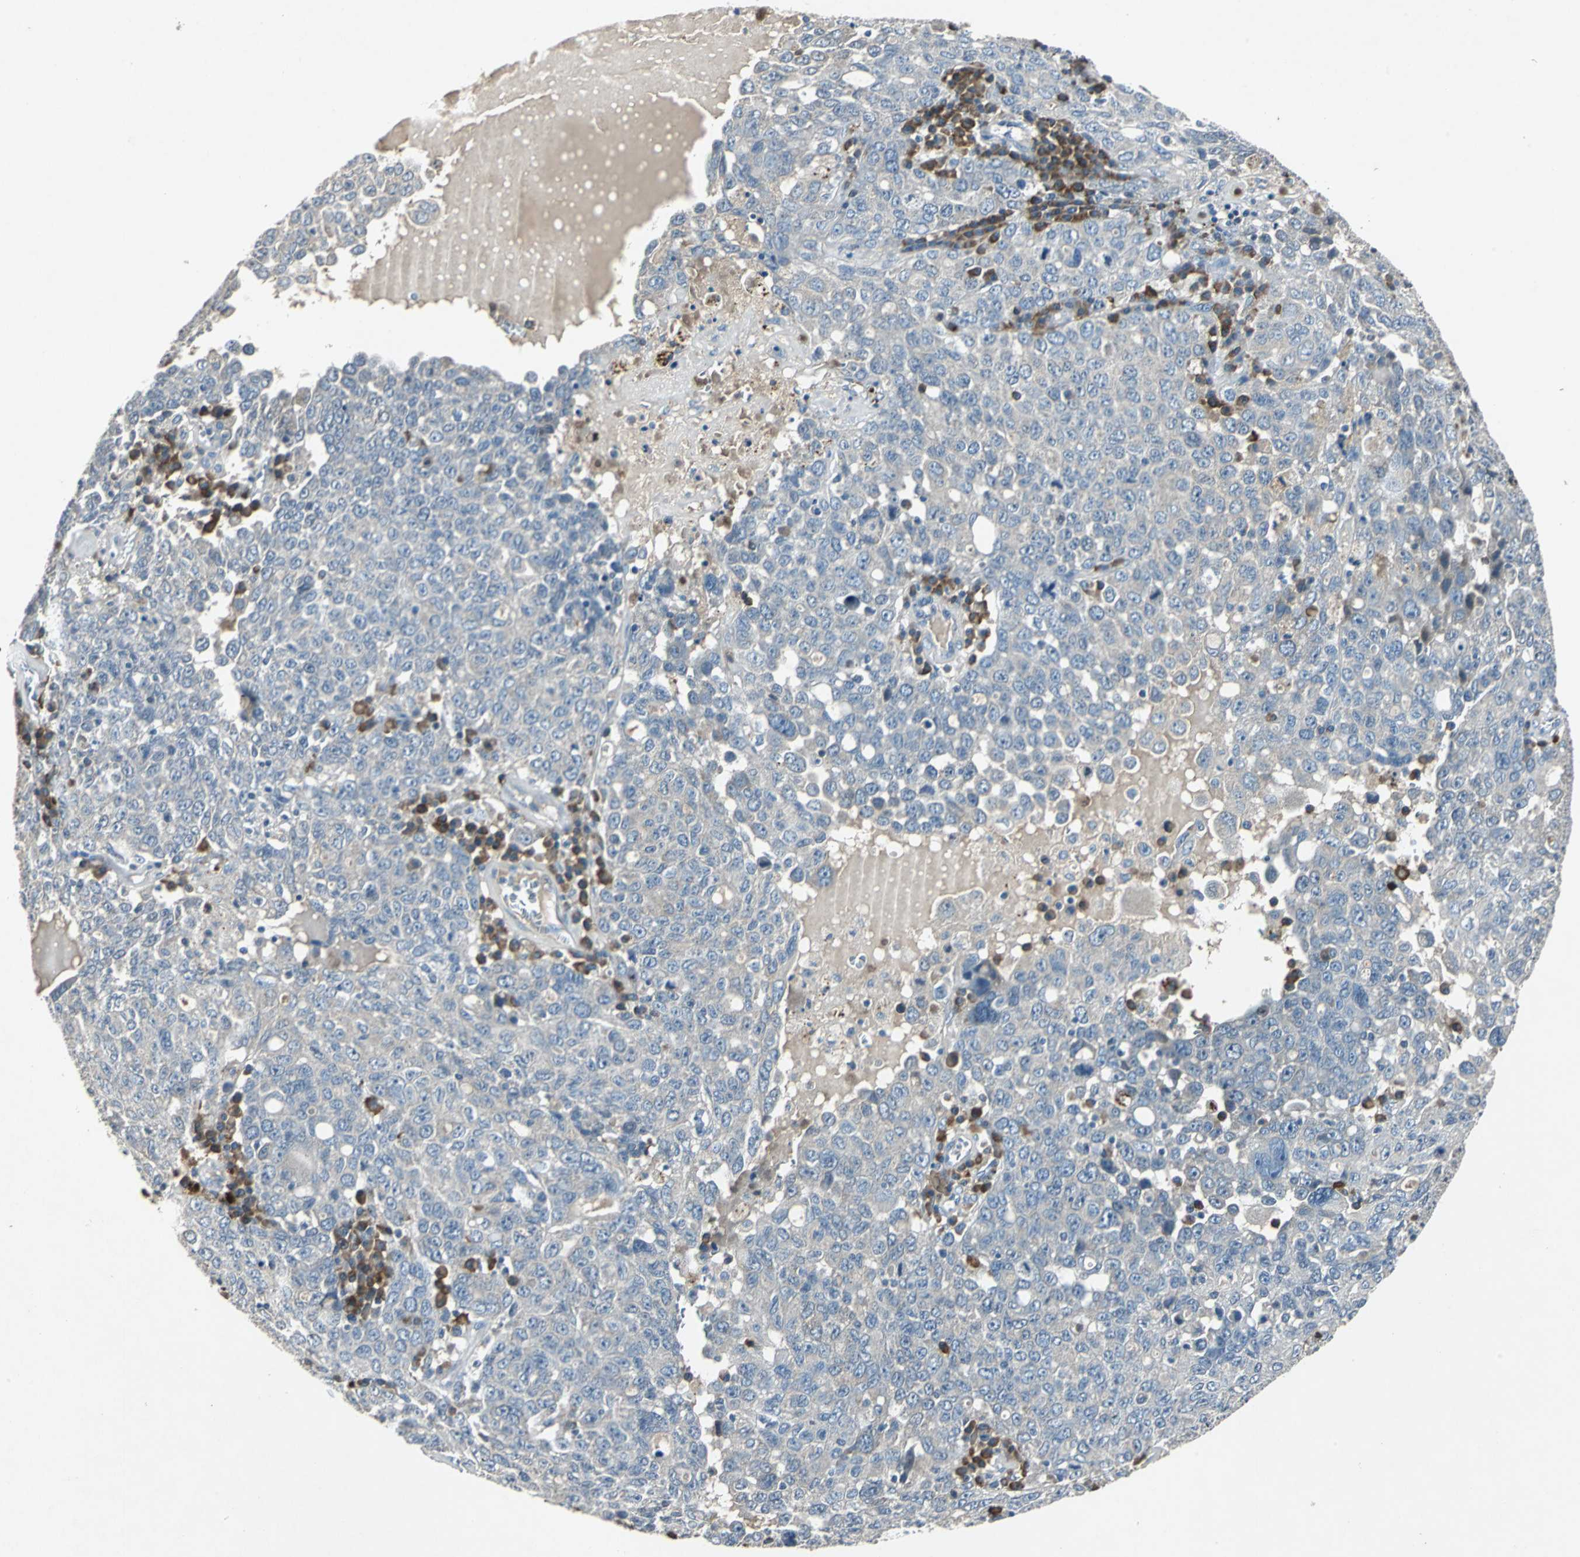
{"staining": {"intensity": "negative", "quantity": "none", "location": "none"}, "tissue": "ovarian cancer", "cell_type": "Tumor cells", "image_type": "cancer", "snomed": [{"axis": "morphology", "description": "Carcinoma, endometroid"}, {"axis": "topography", "description": "Ovary"}], "caption": "High magnification brightfield microscopy of ovarian endometroid carcinoma stained with DAB (3,3'-diaminobenzidine) (brown) and counterstained with hematoxylin (blue): tumor cells show no significant staining. The staining was performed using DAB to visualize the protein expression in brown, while the nuclei were stained in blue with hematoxylin (Magnification: 20x).", "gene": "SLC2A13", "patient": {"sex": "female", "age": 62}}